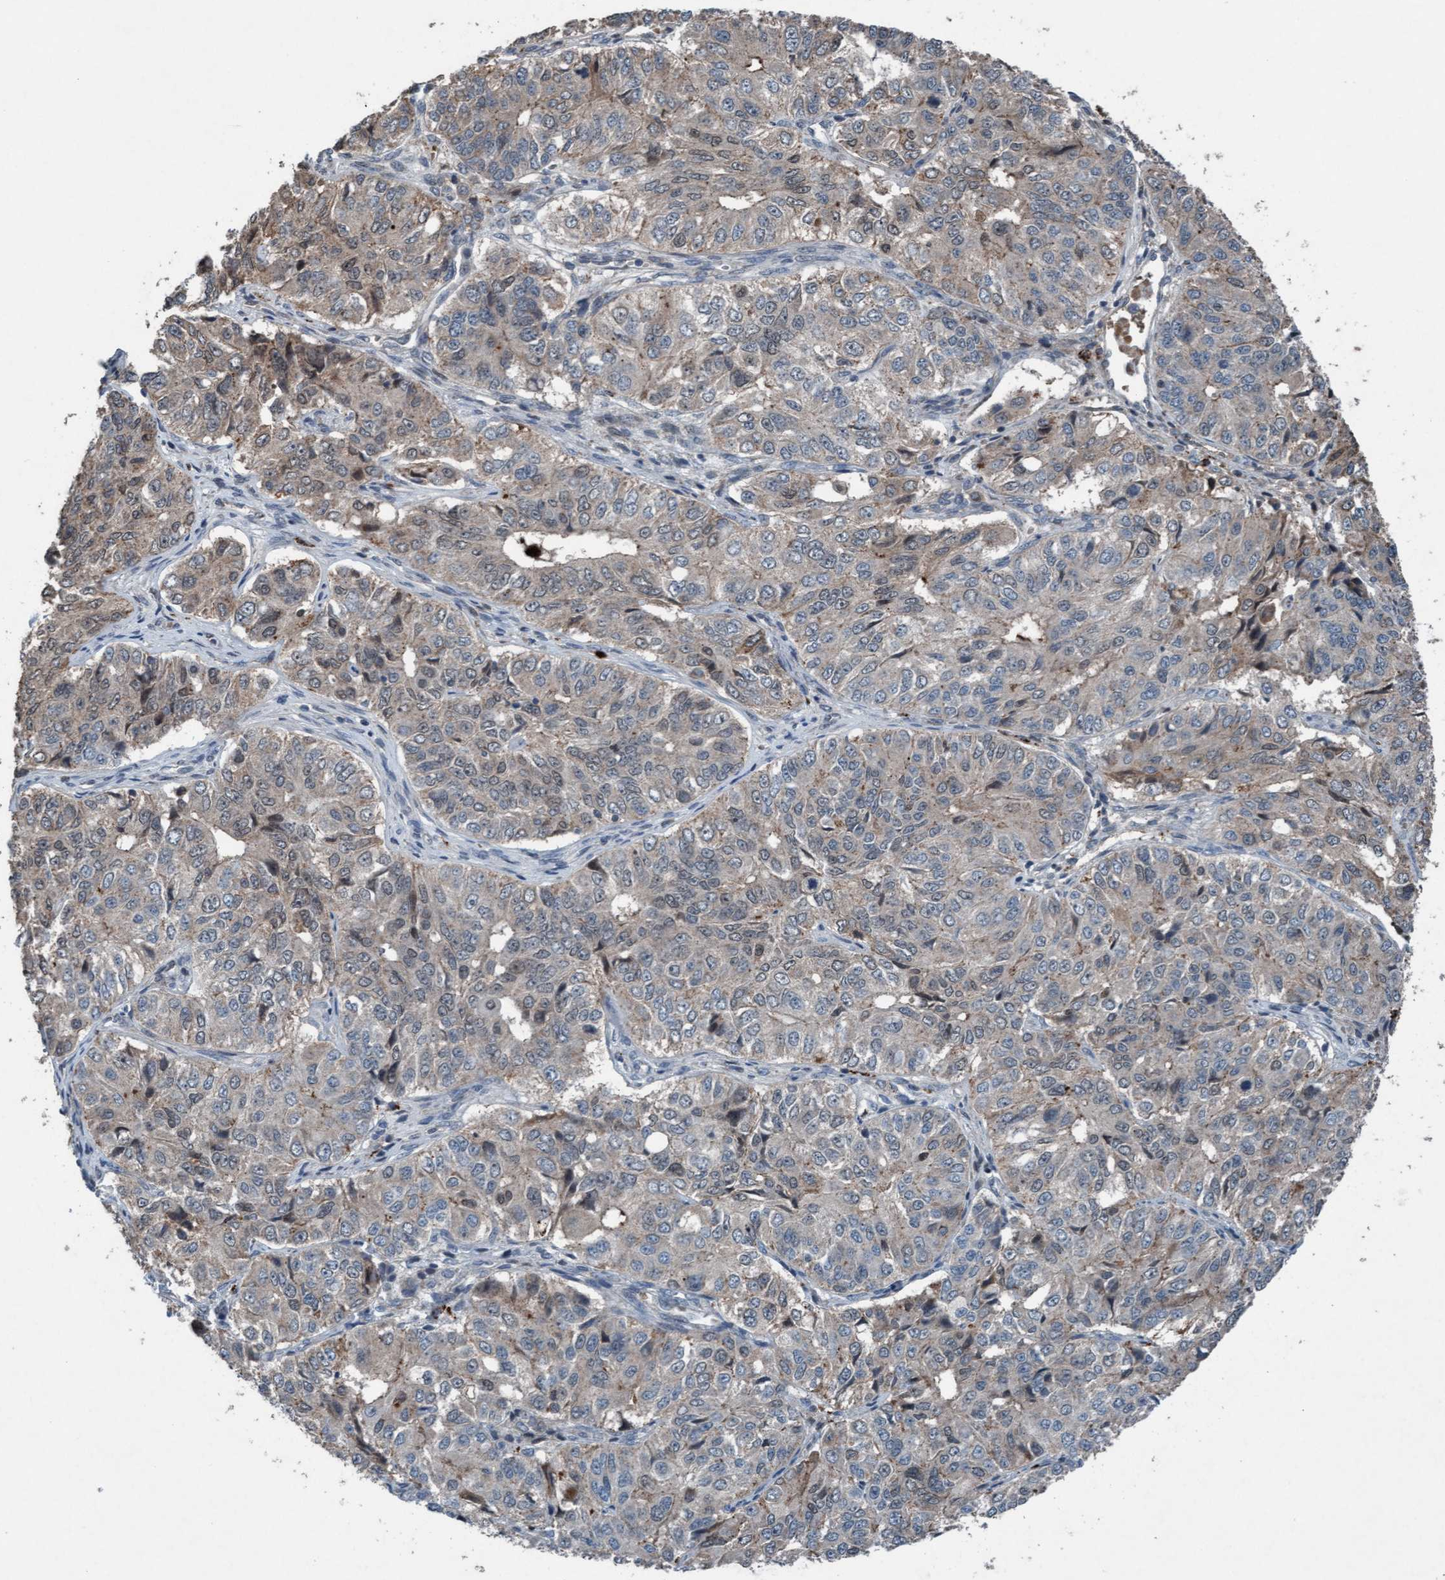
{"staining": {"intensity": "weak", "quantity": "25%-75%", "location": "cytoplasmic/membranous"}, "tissue": "ovarian cancer", "cell_type": "Tumor cells", "image_type": "cancer", "snomed": [{"axis": "morphology", "description": "Carcinoma, endometroid"}, {"axis": "topography", "description": "Ovary"}], "caption": "DAB (3,3'-diaminobenzidine) immunohistochemical staining of human ovarian endometroid carcinoma shows weak cytoplasmic/membranous protein expression in approximately 25%-75% of tumor cells.", "gene": "PLXNB2", "patient": {"sex": "female", "age": 51}}